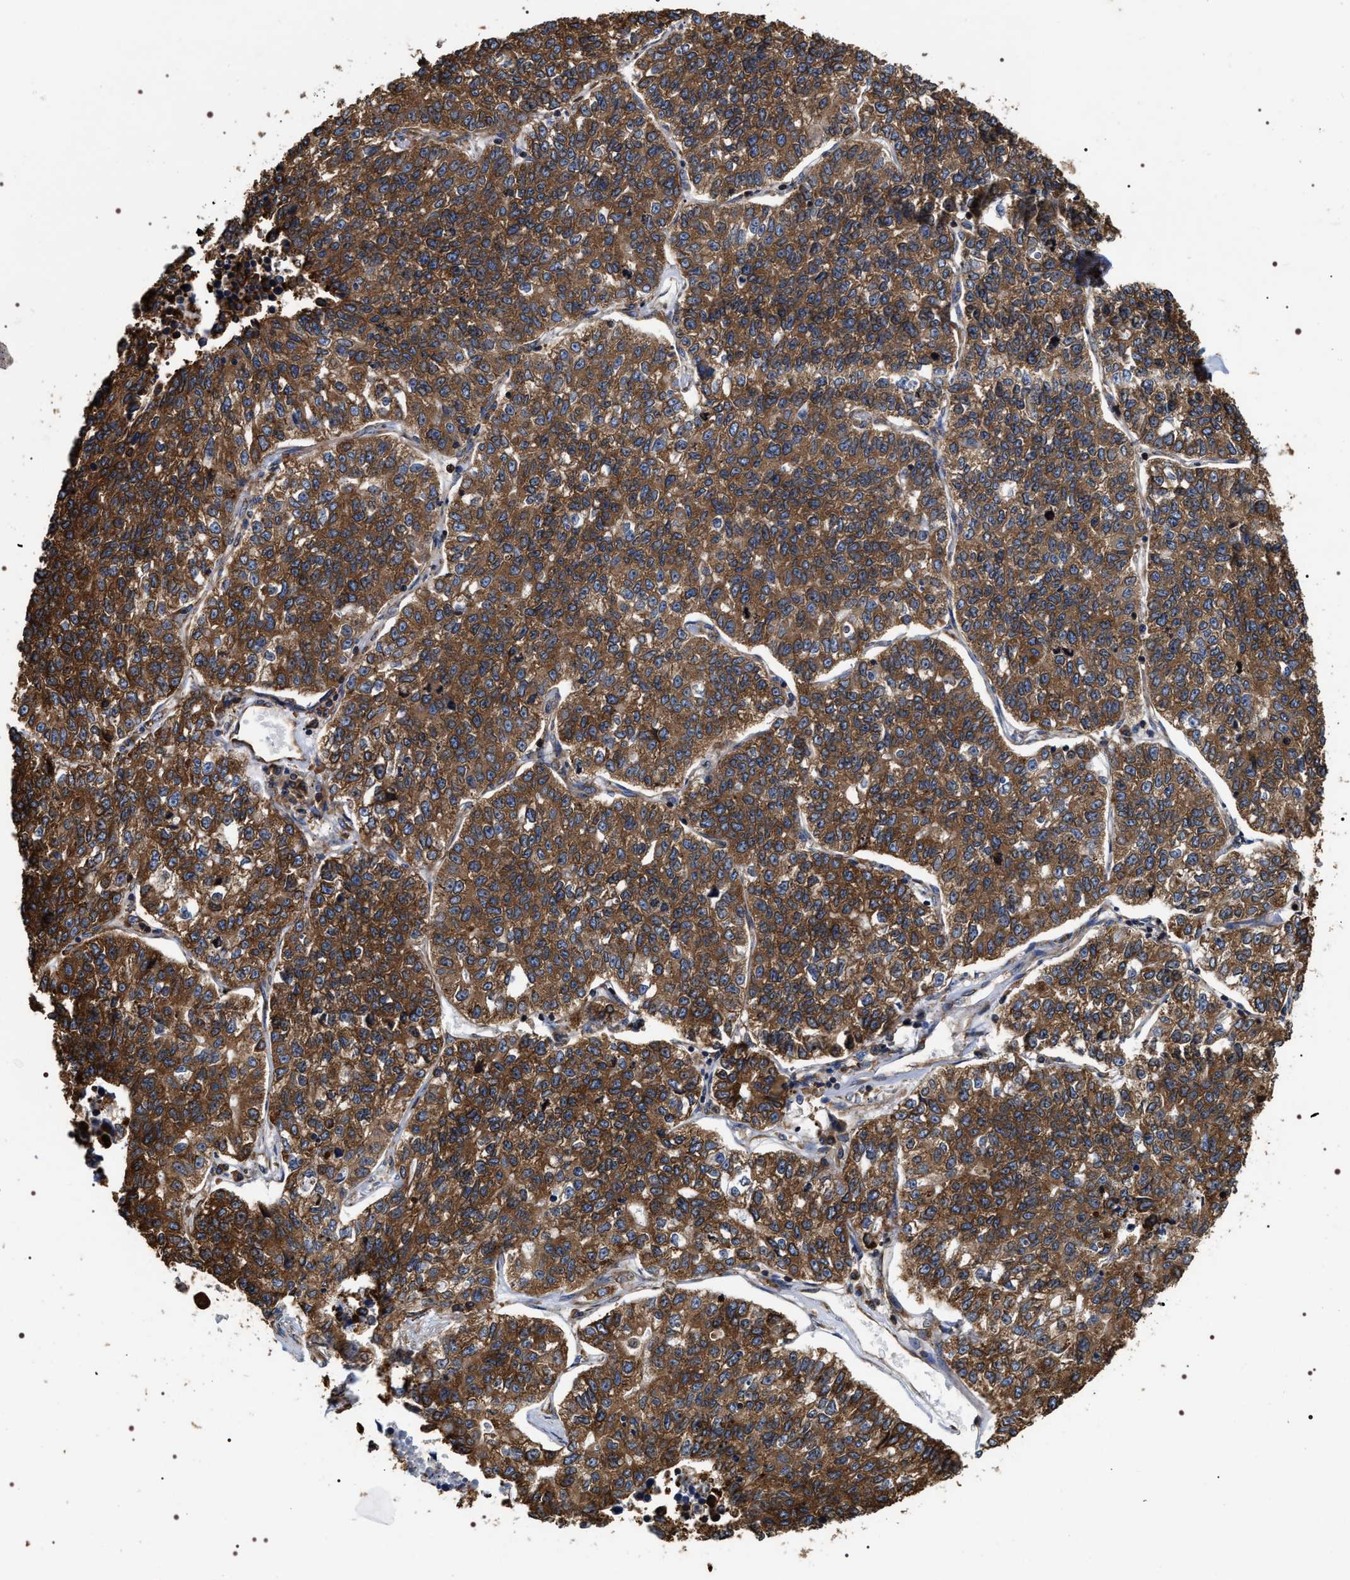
{"staining": {"intensity": "strong", "quantity": ">75%", "location": "cytoplasmic/membranous"}, "tissue": "lung cancer", "cell_type": "Tumor cells", "image_type": "cancer", "snomed": [{"axis": "morphology", "description": "Adenocarcinoma, NOS"}, {"axis": "topography", "description": "Lung"}], "caption": "Immunohistochemistry (IHC) (DAB (3,3'-diaminobenzidine)) staining of human lung cancer (adenocarcinoma) demonstrates strong cytoplasmic/membranous protein staining in about >75% of tumor cells. The protein is shown in brown color, while the nuclei are stained blue.", "gene": "SERBP1", "patient": {"sex": "male", "age": 49}}